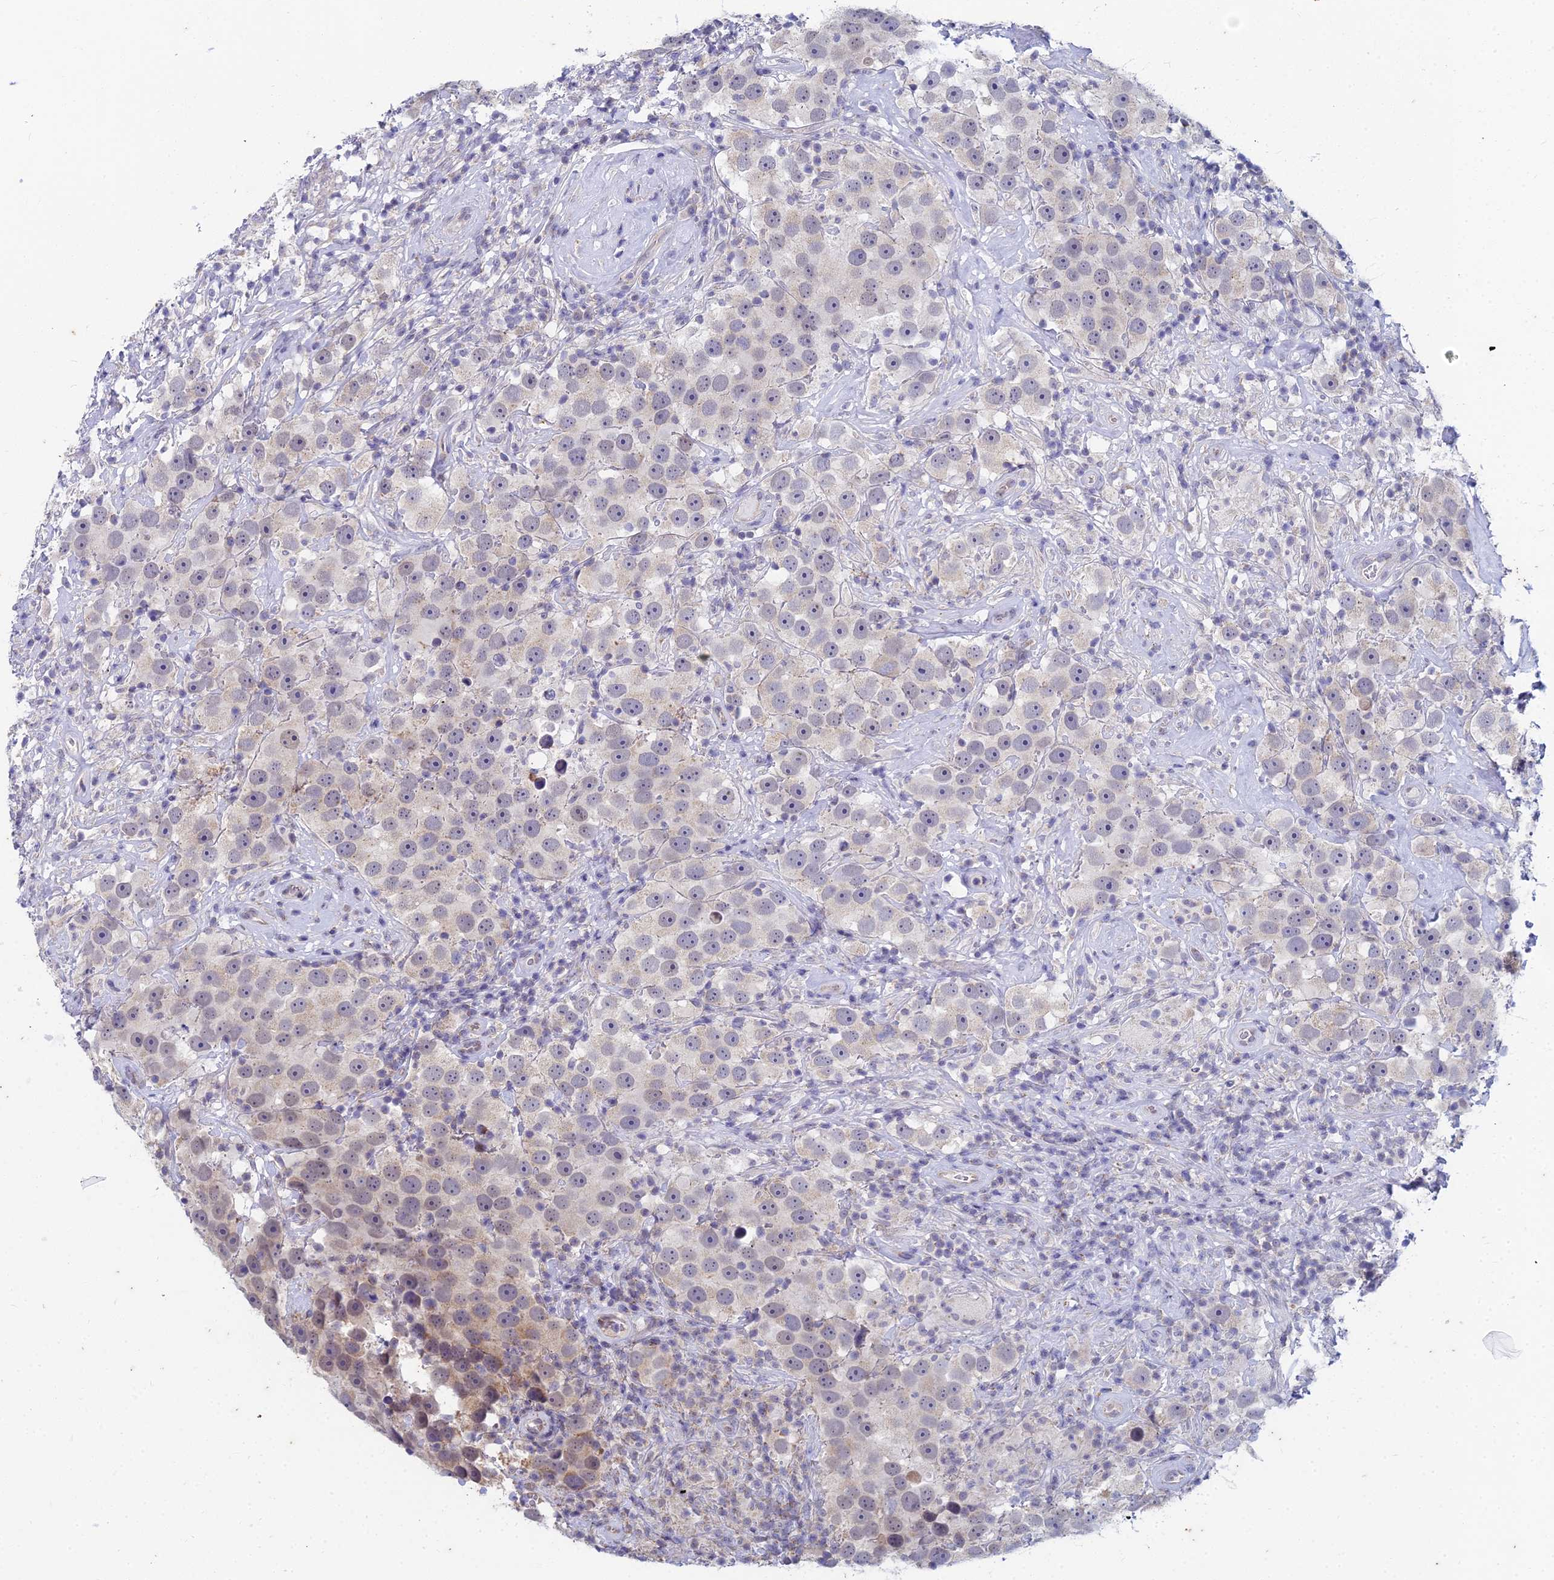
{"staining": {"intensity": "weak", "quantity": "<25%", "location": "cytoplasmic/membranous"}, "tissue": "testis cancer", "cell_type": "Tumor cells", "image_type": "cancer", "snomed": [{"axis": "morphology", "description": "Seminoma, NOS"}, {"axis": "topography", "description": "Testis"}], "caption": "Immunohistochemistry photomicrograph of neoplastic tissue: seminoma (testis) stained with DAB (3,3'-diaminobenzidine) displays no significant protein expression in tumor cells.", "gene": "EEF2KMT", "patient": {"sex": "male", "age": 49}}